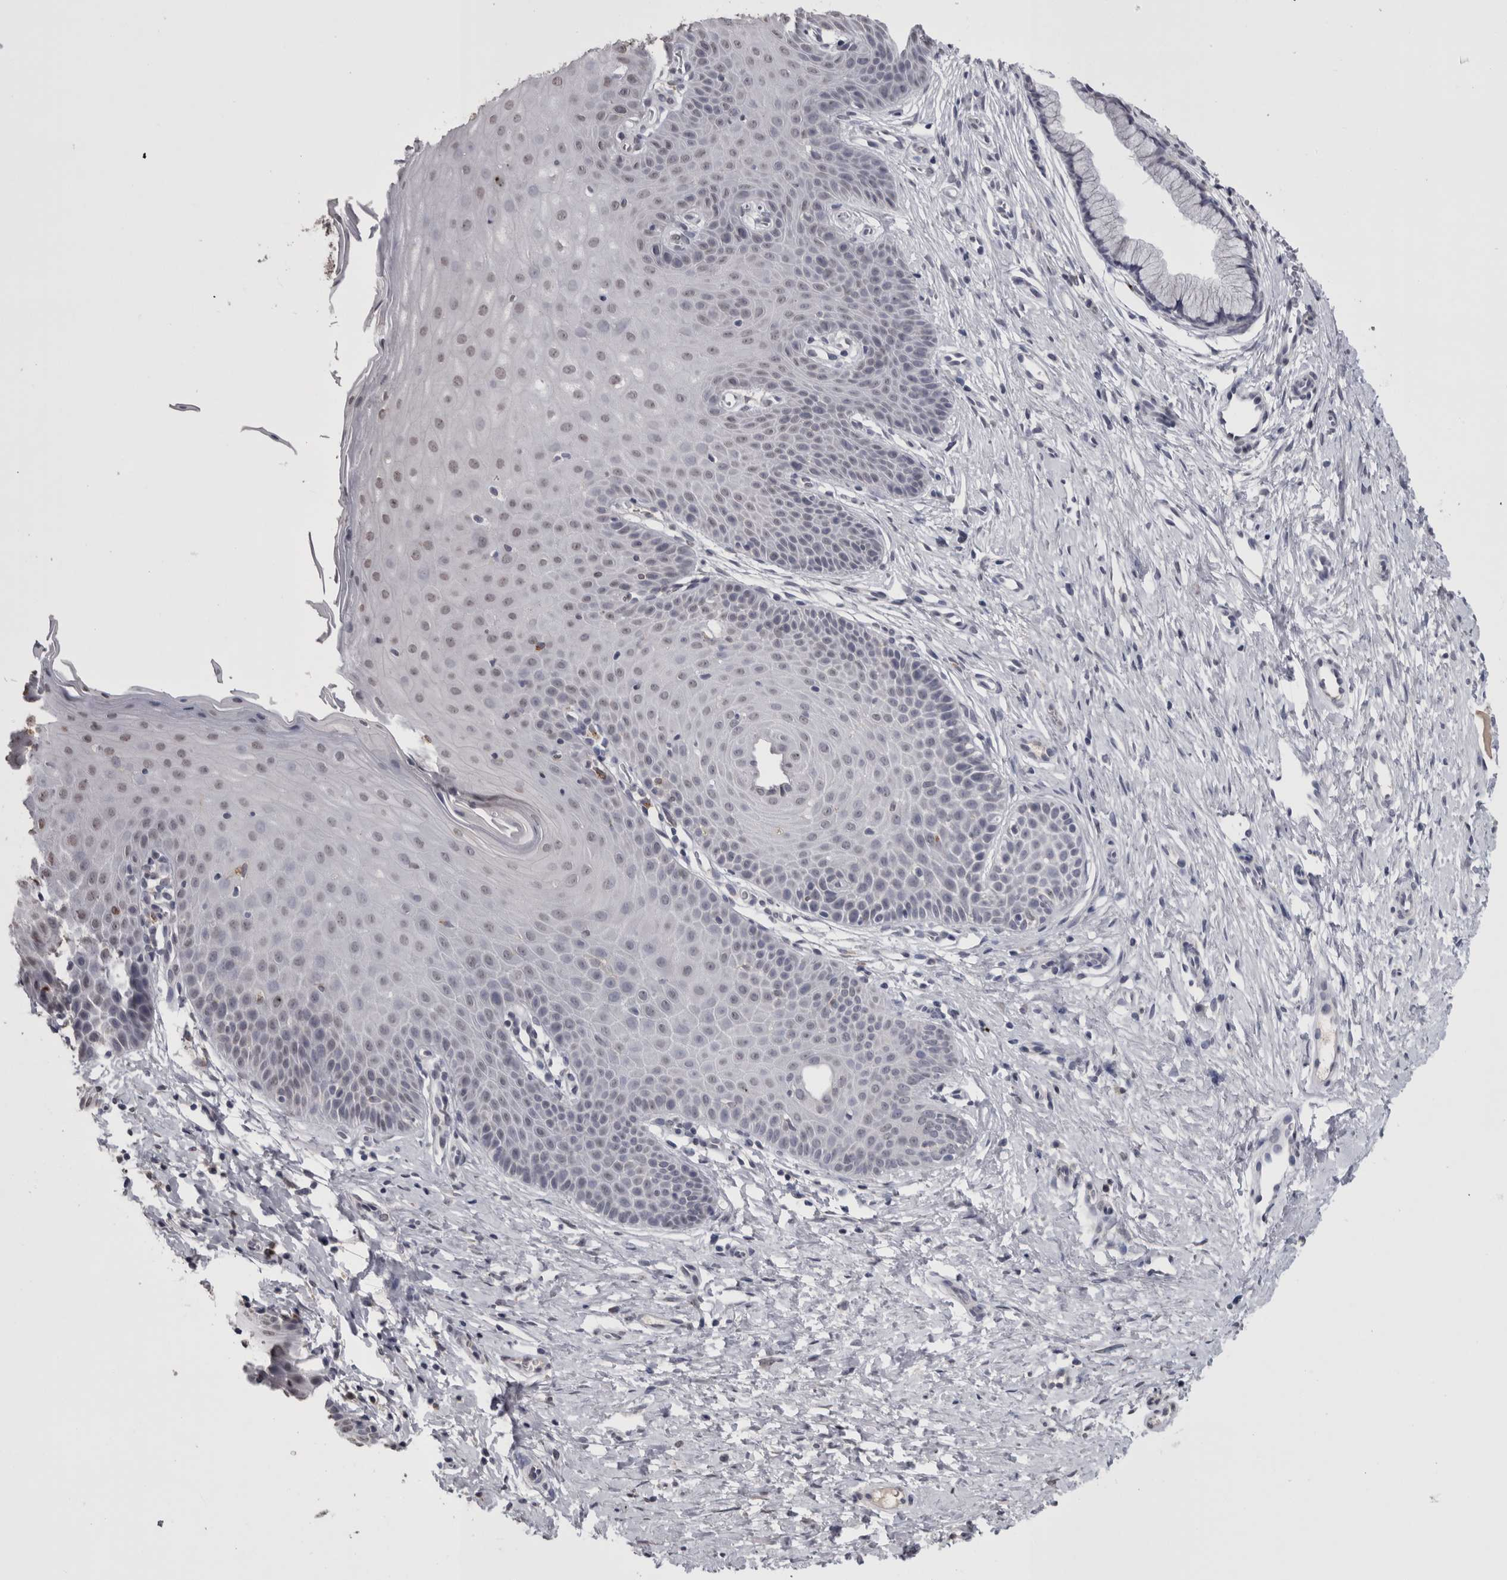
{"staining": {"intensity": "negative", "quantity": "none", "location": "none"}, "tissue": "cervix", "cell_type": "Glandular cells", "image_type": "normal", "snomed": [{"axis": "morphology", "description": "Normal tissue, NOS"}, {"axis": "topography", "description": "Cervix"}], "caption": "Glandular cells are negative for protein expression in benign human cervix. (DAB (3,3'-diaminobenzidine) immunohistochemistry (IHC) with hematoxylin counter stain).", "gene": "PAX5", "patient": {"sex": "female", "age": 36}}